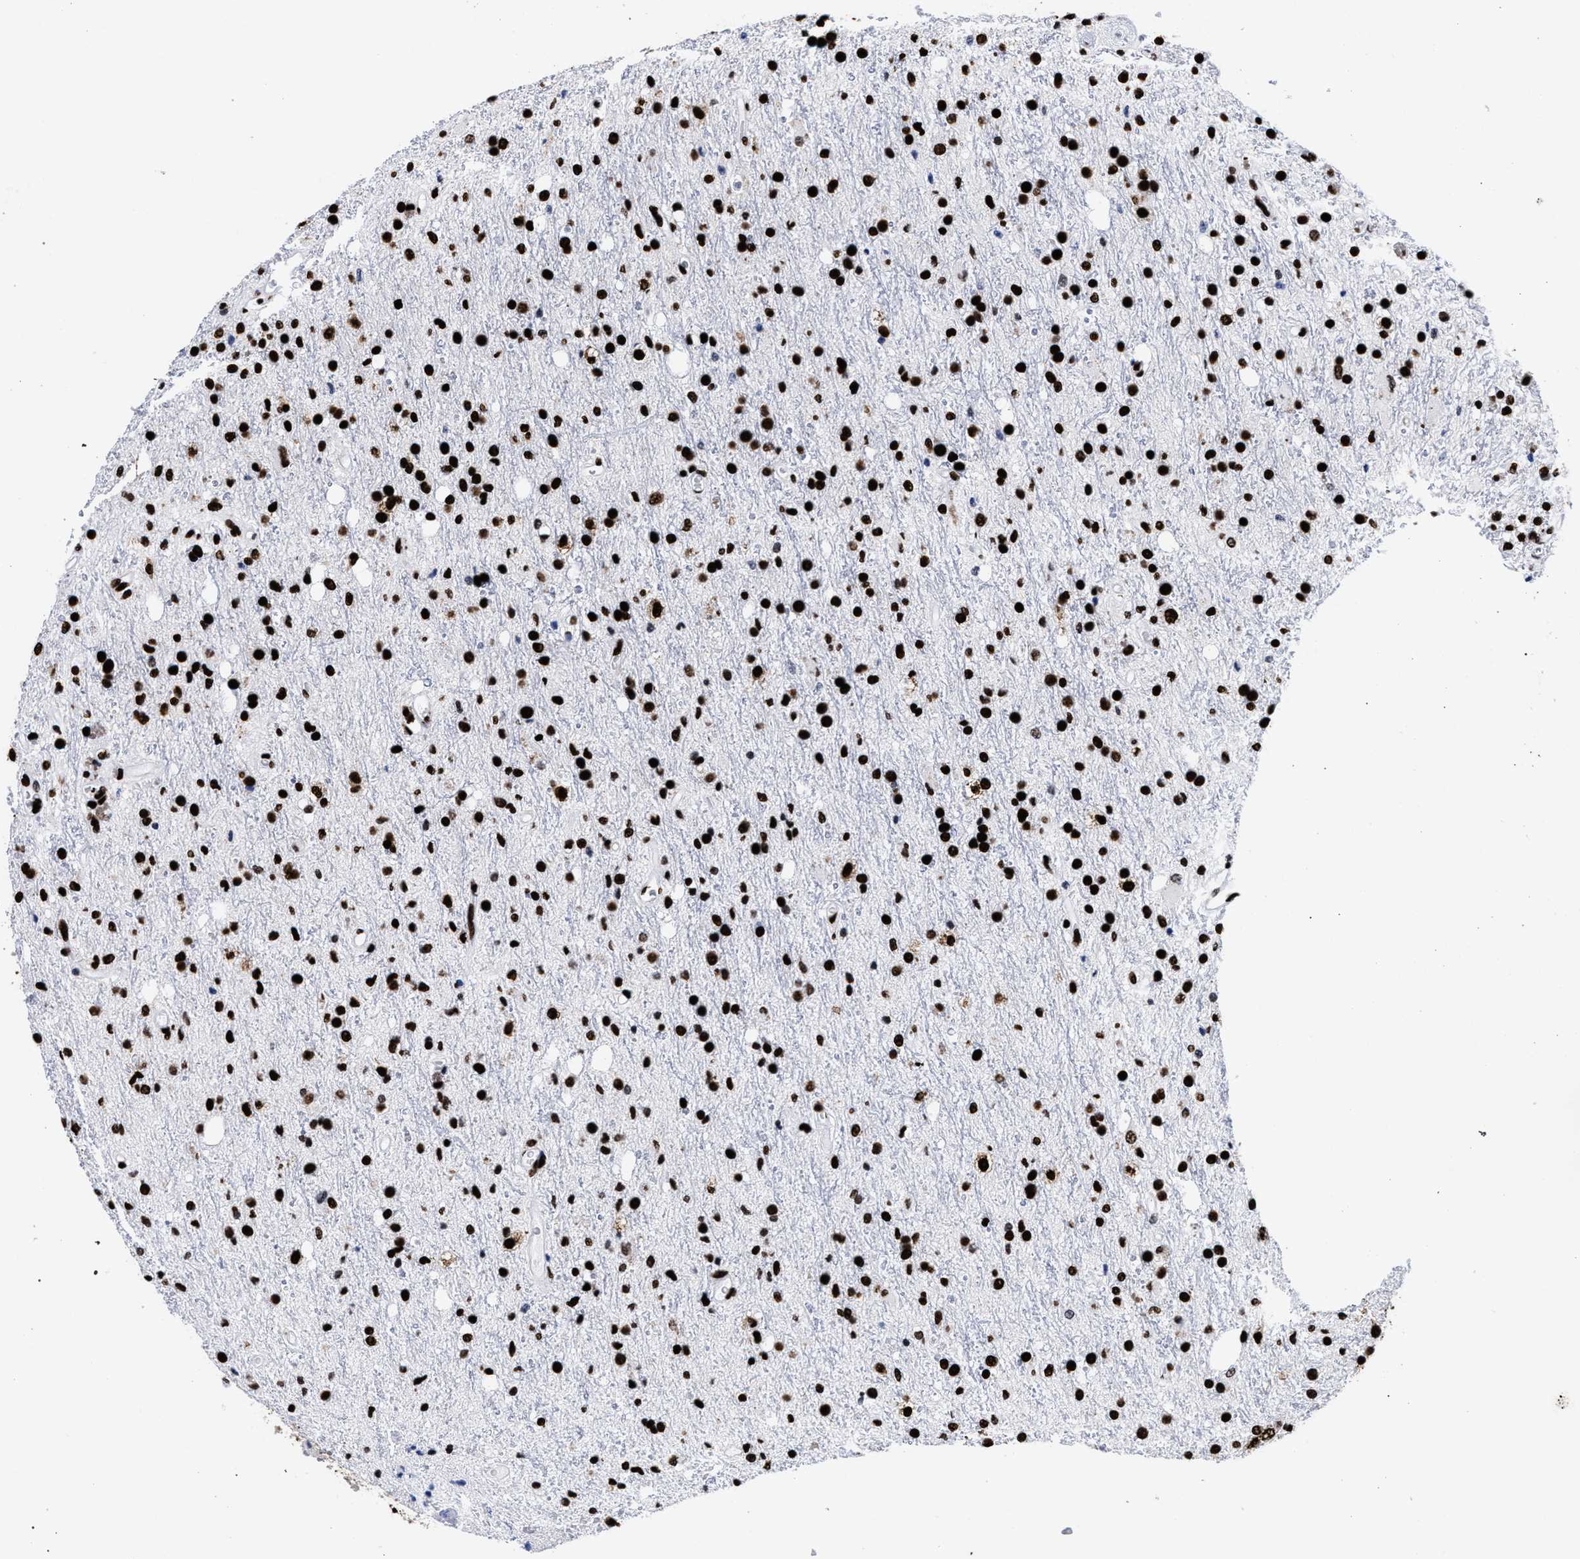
{"staining": {"intensity": "strong", "quantity": ">75%", "location": "nuclear"}, "tissue": "glioma", "cell_type": "Tumor cells", "image_type": "cancer", "snomed": [{"axis": "morphology", "description": "Glioma, malignant, High grade"}, {"axis": "topography", "description": "Brain"}], "caption": "The histopathology image shows a brown stain indicating the presence of a protein in the nuclear of tumor cells in glioma.", "gene": "HNRNPA1", "patient": {"sex": "male", "age": 47}}